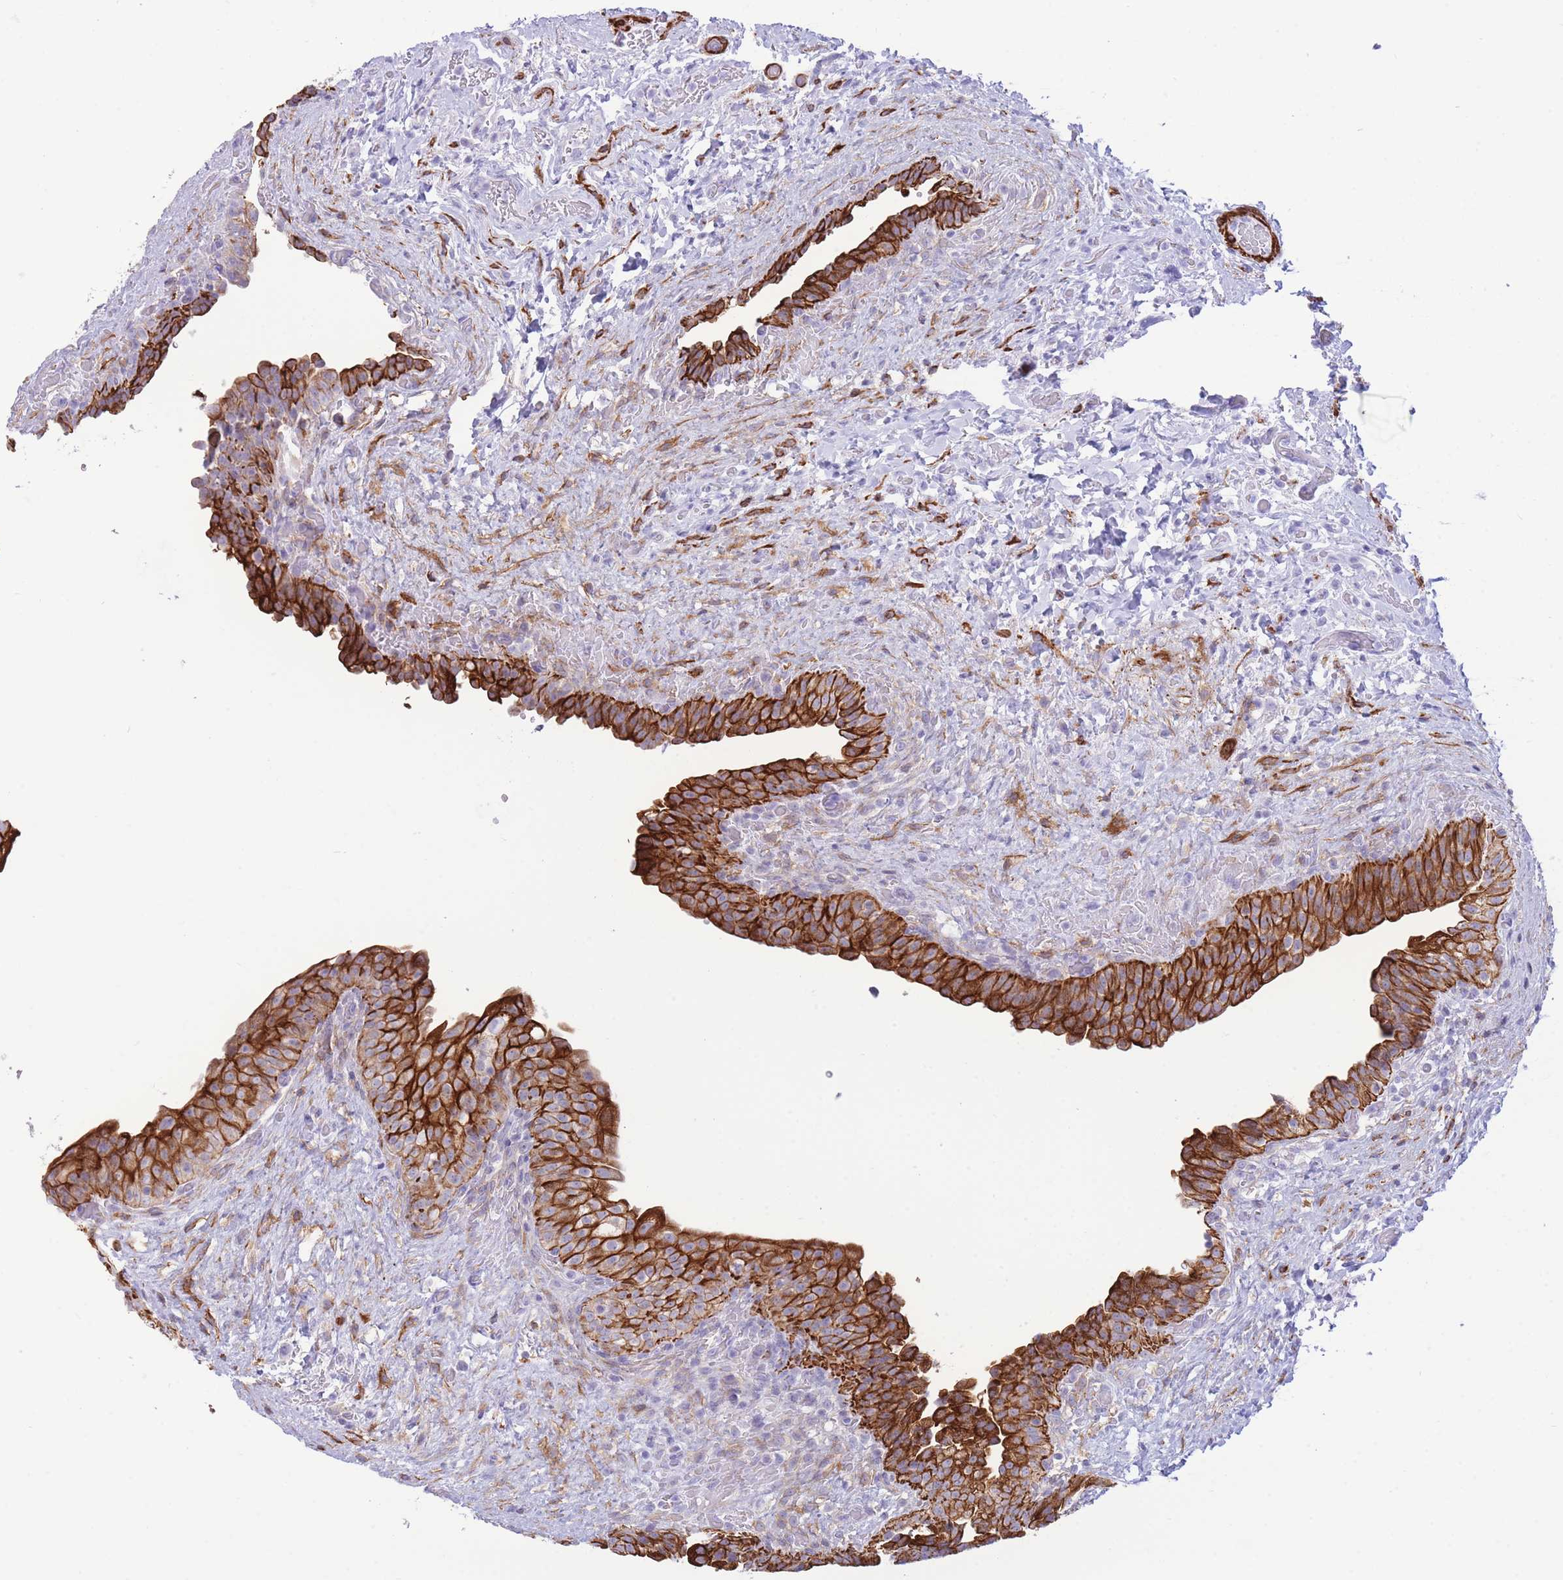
{"staining": {"intensity": "strong", "quantity": ">75%", "location": "cytoplasmic/membranous"}, "tissue": "urinary bladder", "cell_type": "Urothelial cells", "image_type": "normal", "snomed": [{"axis": "morphology", "description": "Normal tissue, NOS"}, {"axis": "topography", "description": "Urinary bladder"}], "caption": "DAB immunohistochemical staining of benign human urinary bladder shows strong cytoplasmic/membranous protein positivity in approximately >75% of urothelial cells. Nuclei are stained in blue.", "gene": "VWA8", "patient": {"sex": "male", "age": 69}}